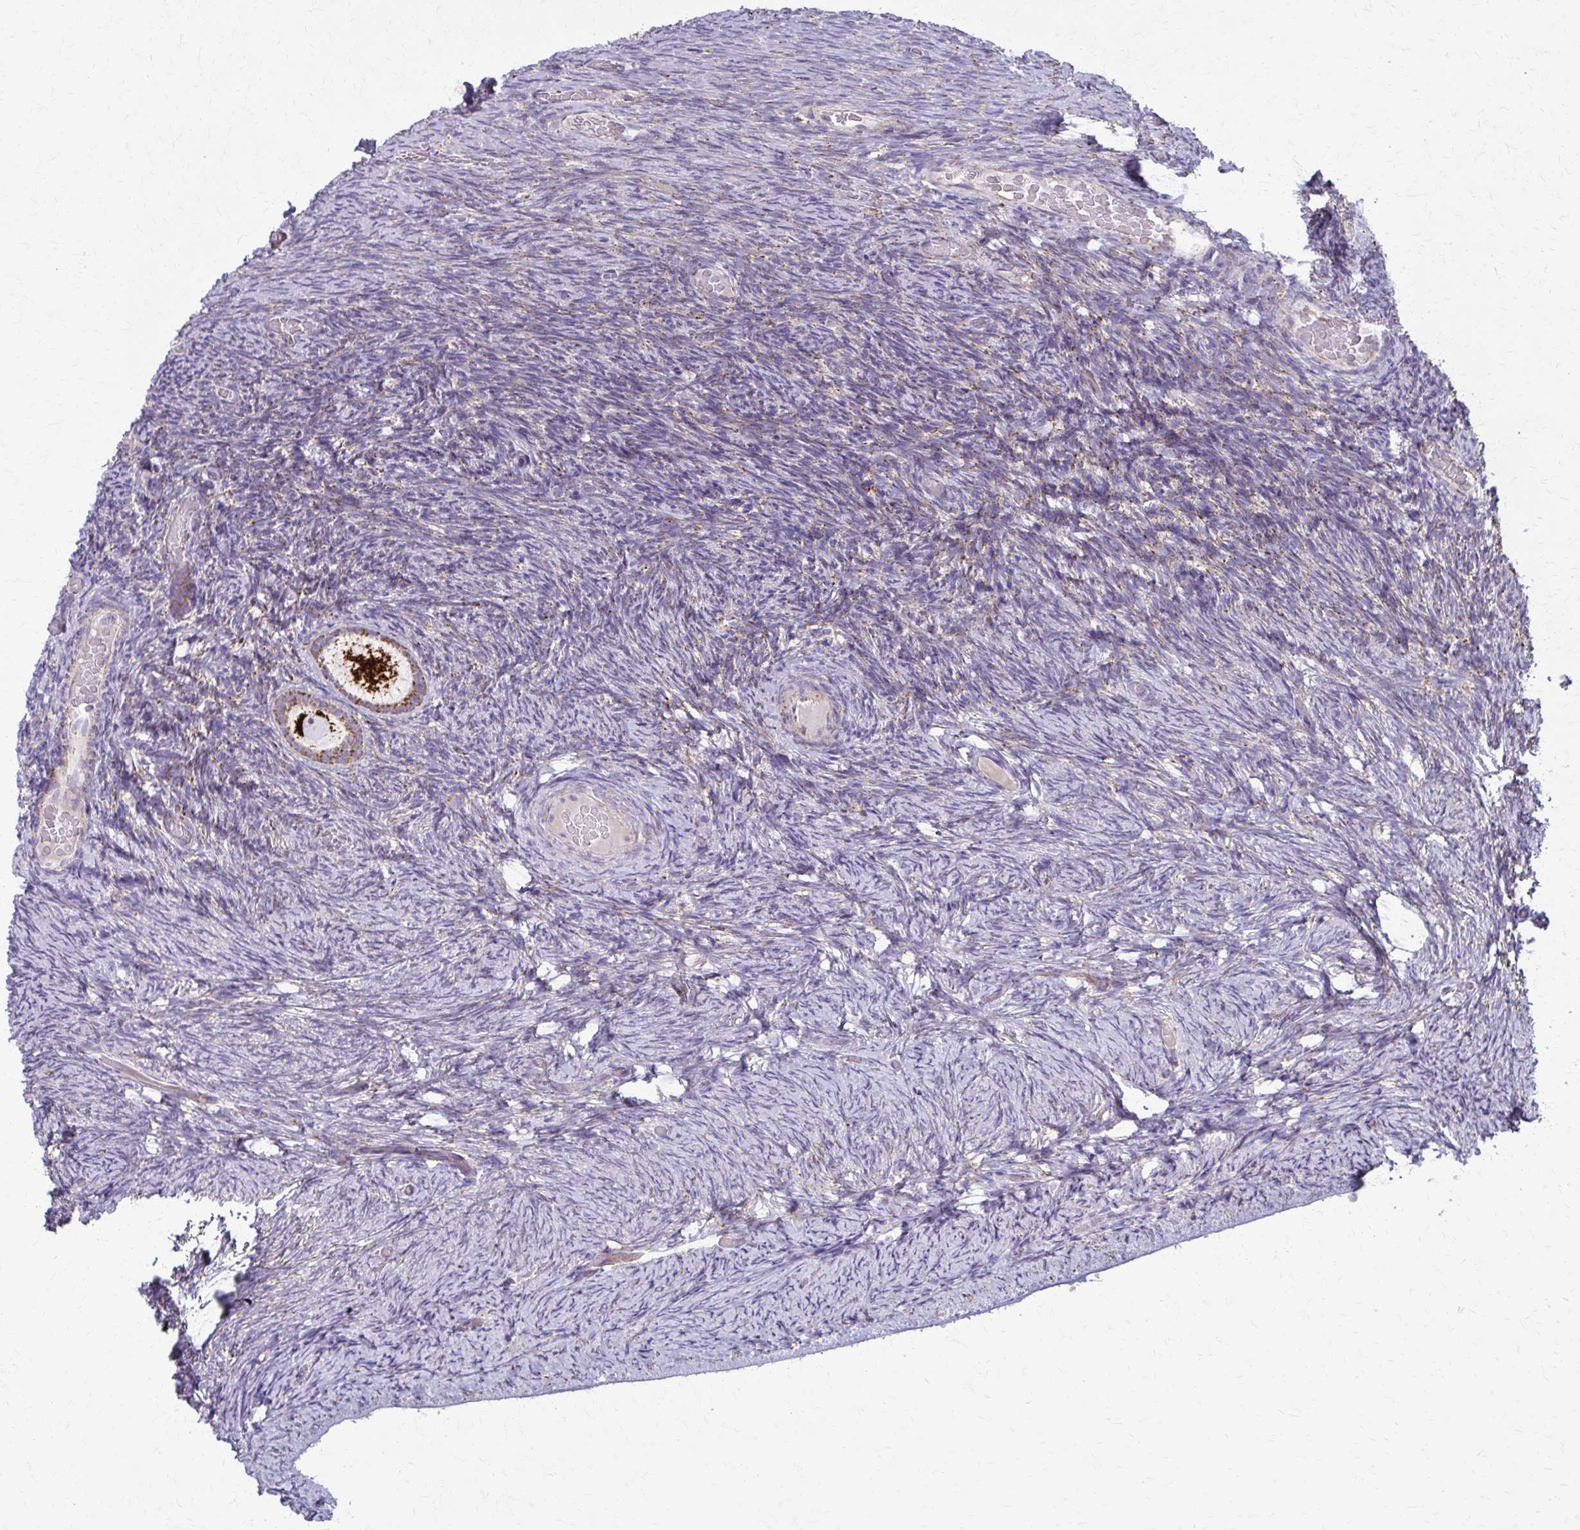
{"staining": {"intensity": "moderate", "quantity": ">75%", "location": "cytoplasmic/membranous"}, "tissue": "ovary", "cell_type": "Follicle cells", "image_type": "normal", "snomed": [{"axis": "morphology", "description": "Normal tissue, NOS"}, {"axis": "topography", "description": "Ovary"}], "caption": "Protein analysis of benign ovary exhibits moderate cytoplasmic/membranous expression in approximately >75% of follicle cells.", "gene": "TVP23A", "patient": {"sex": "female", "age": 34}}